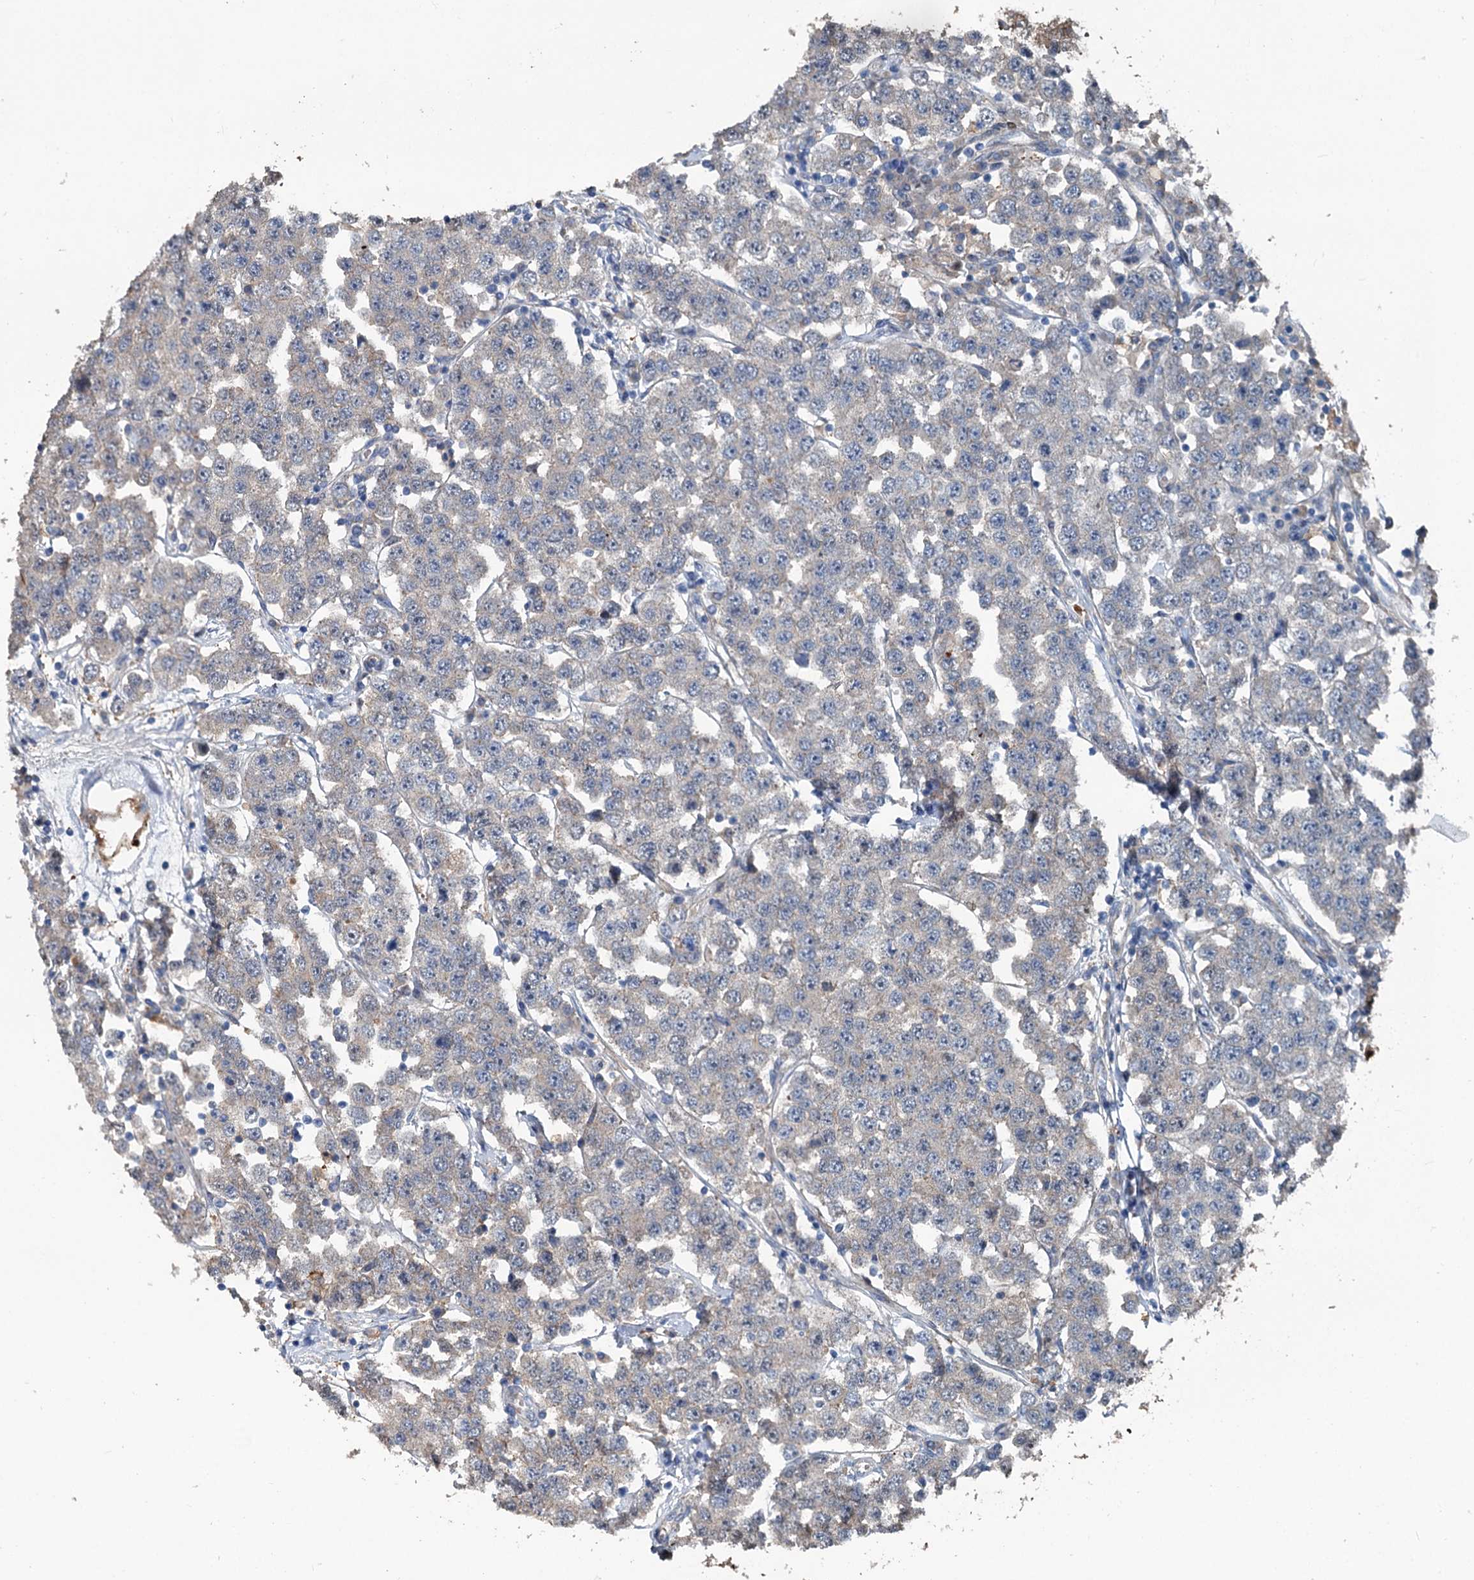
{"staining": {"intensity": "negative", "quantity": "none", "location": "none"}, "tissue": "testis cancer", "cell_type": "Tumor cells", "image_type": "cancer", "snomed": [{"axis": "morphology", "description": "Seminoma, NOS"}, {"axis": "topography", "description": "Testis"}], "caption": "This is a photomicrograph of immunohistochemistry staining of testis cancer, which shows no expression in tumor cells. (DAB immunohistochemistry, high magnification).", "gene": "TEDC1", "patient": {"sex": "male", "age": 28}}